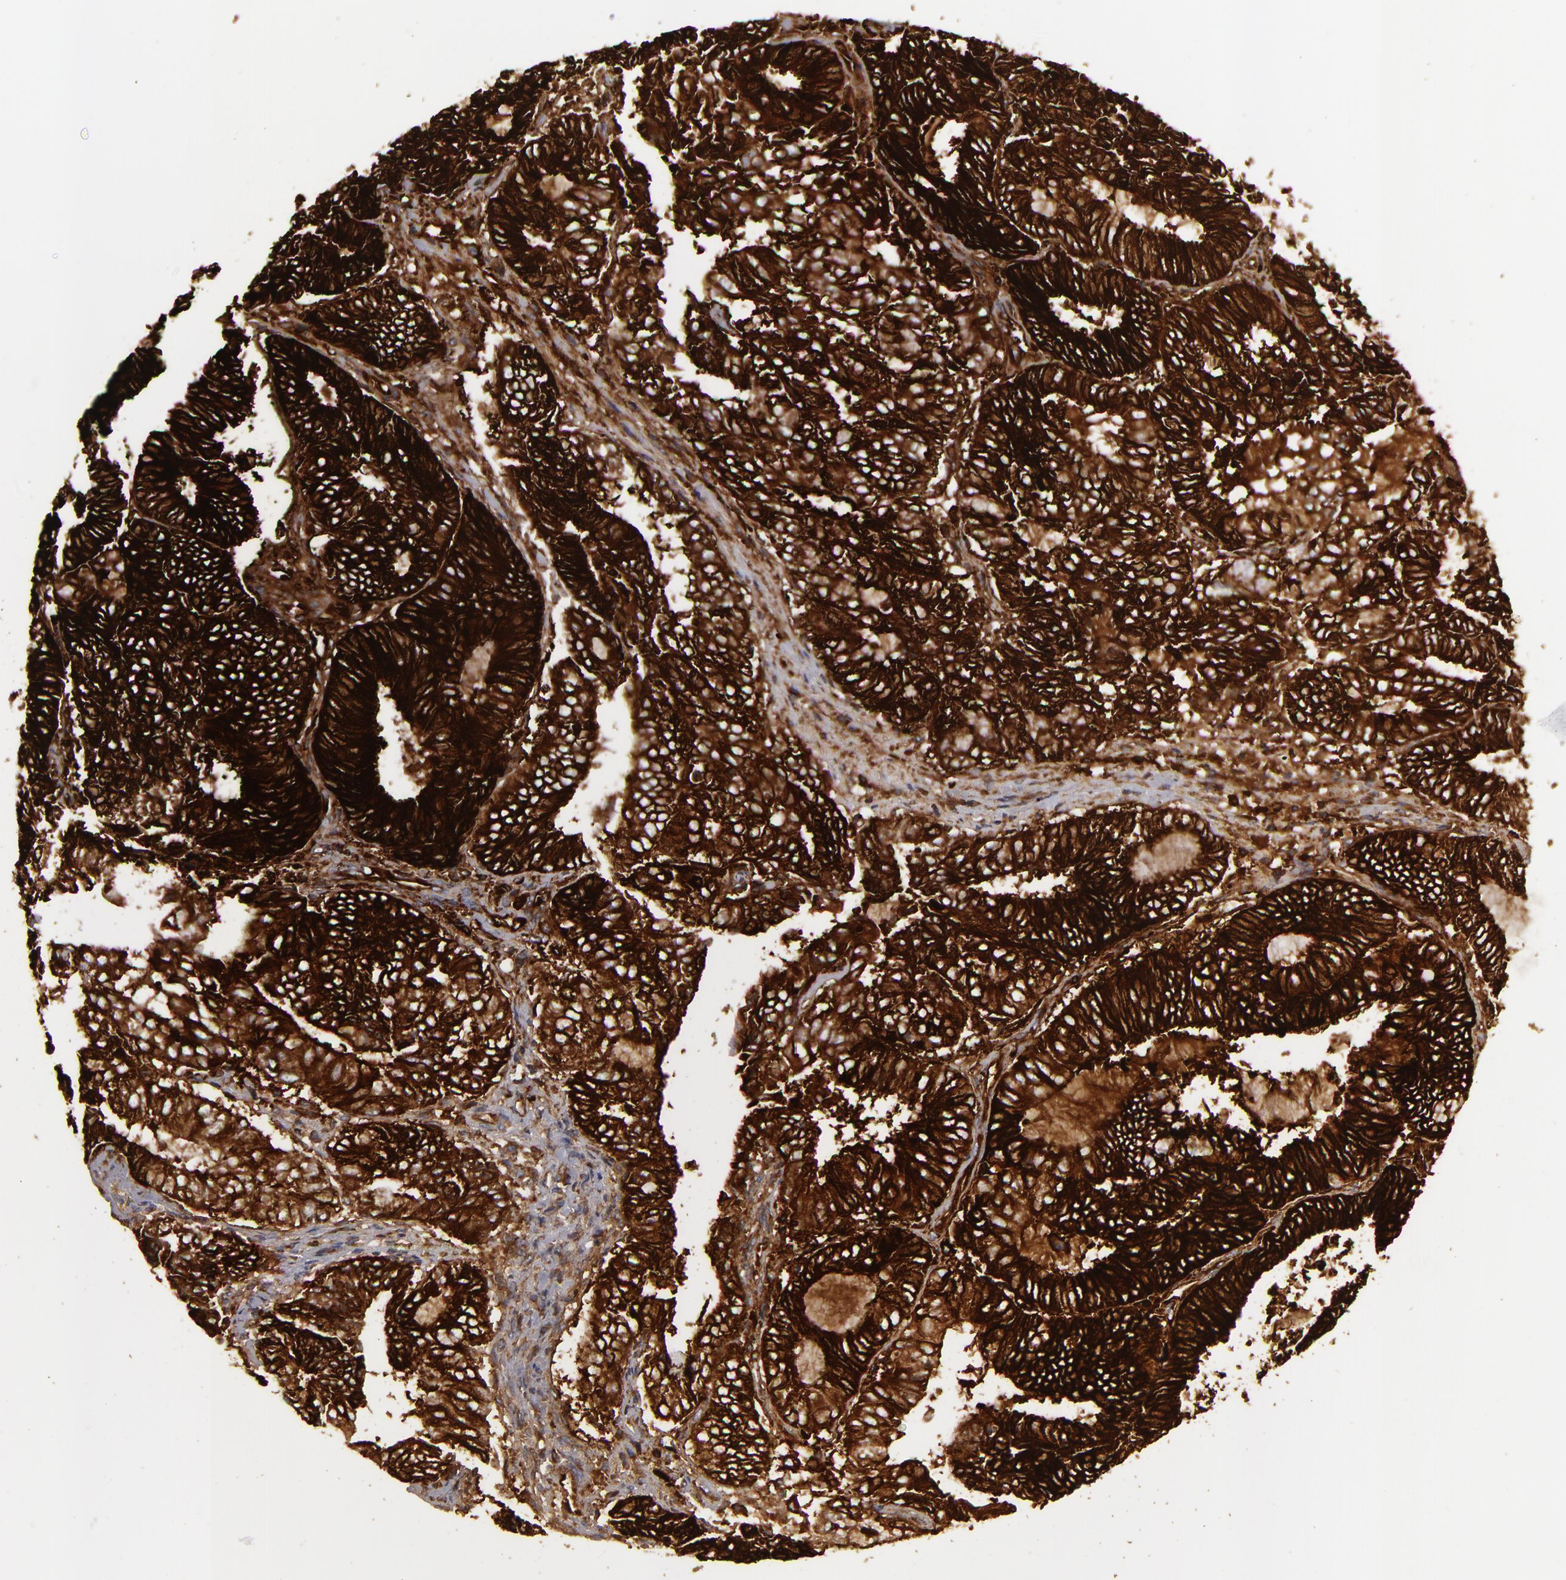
{"staining": {"intensity": "strong", "quantity": ">75%", "location": "cytoplasmic/membranous"}, "tissue": "endometrial cancer", "cell_type": "Tumor cells", "image_type": "cancer", "snomed": [{"axis": "morphology", "description": "Adenocarcinoma, NOS"}, {"axis": "topography", "description": "Endometrium"}], "caption": "Immunohistochemical staining of human endometrial cancer reveals high levels of strong cytoplasmic/membranous staining in about >75% of tumor cells. The staining was performed using DAB (3,3'-diaminobenzidine), with brown indicating positive protein expression. Nuclei are stained blue with hematoxylin.", "gene": "ALCAM", "patient": {"sex": "female", "age": 59}}